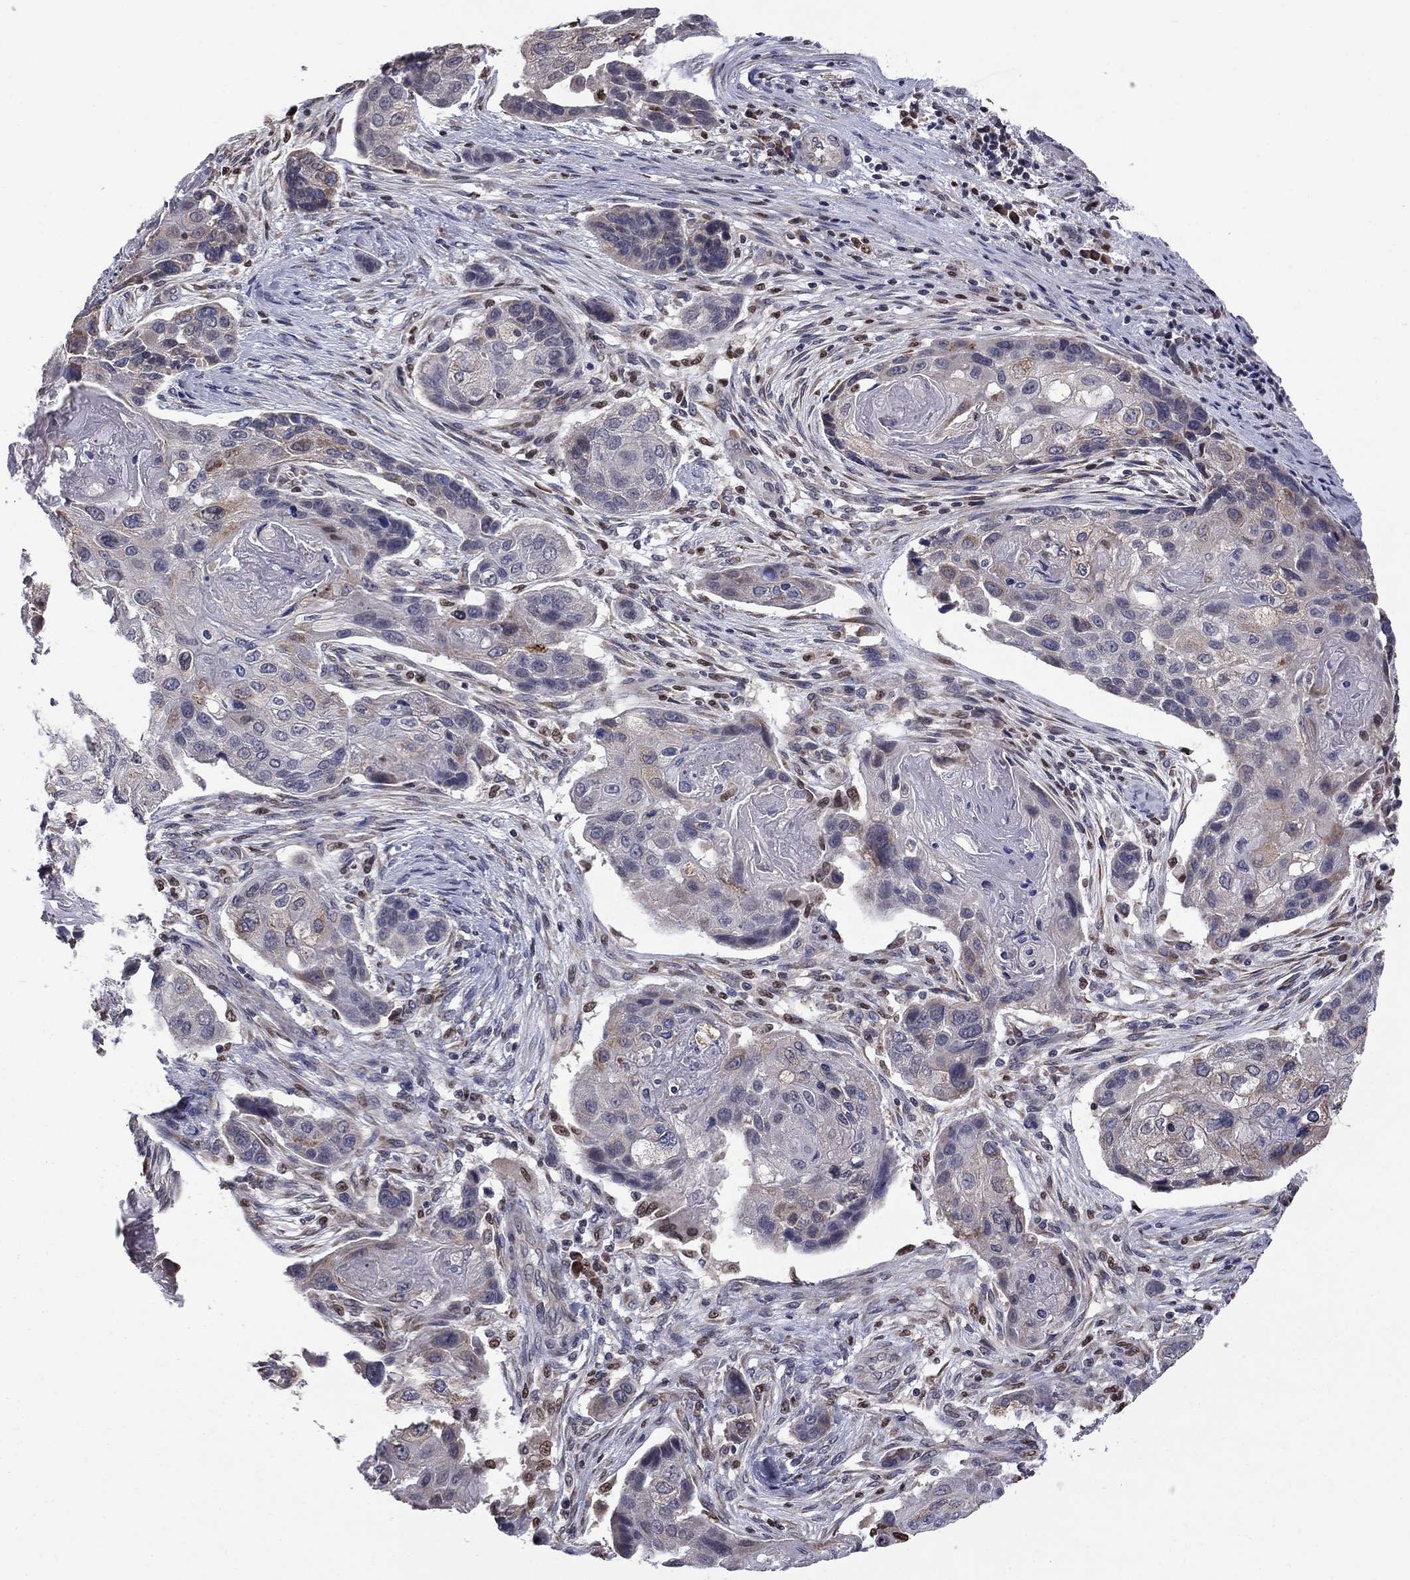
{"staining": {"intensity": "weak", "quantity": "<25%", "location": "cytoplasmic/membranous"}, "tissue": "lung cancer", "cell_type": "Tumor cells", "image_type": "cancer", "snomed": [{"axis": "morphology", "description": "Normal tissue, NOS"}, {"axis": "morphology", "description": "Squamous cell carcinoma, NOS"}, {"axis": "topography", "description": "Bronchus"}, {"axis": "topography", "description": "Lung"}], "caption": "An immunohistochemistry micrograph of lung cancer is shown. There is no staining in tumor cells of lung cancer.", "gene": "HSPB2", "patient": {"sex": "male", "age": 69}}